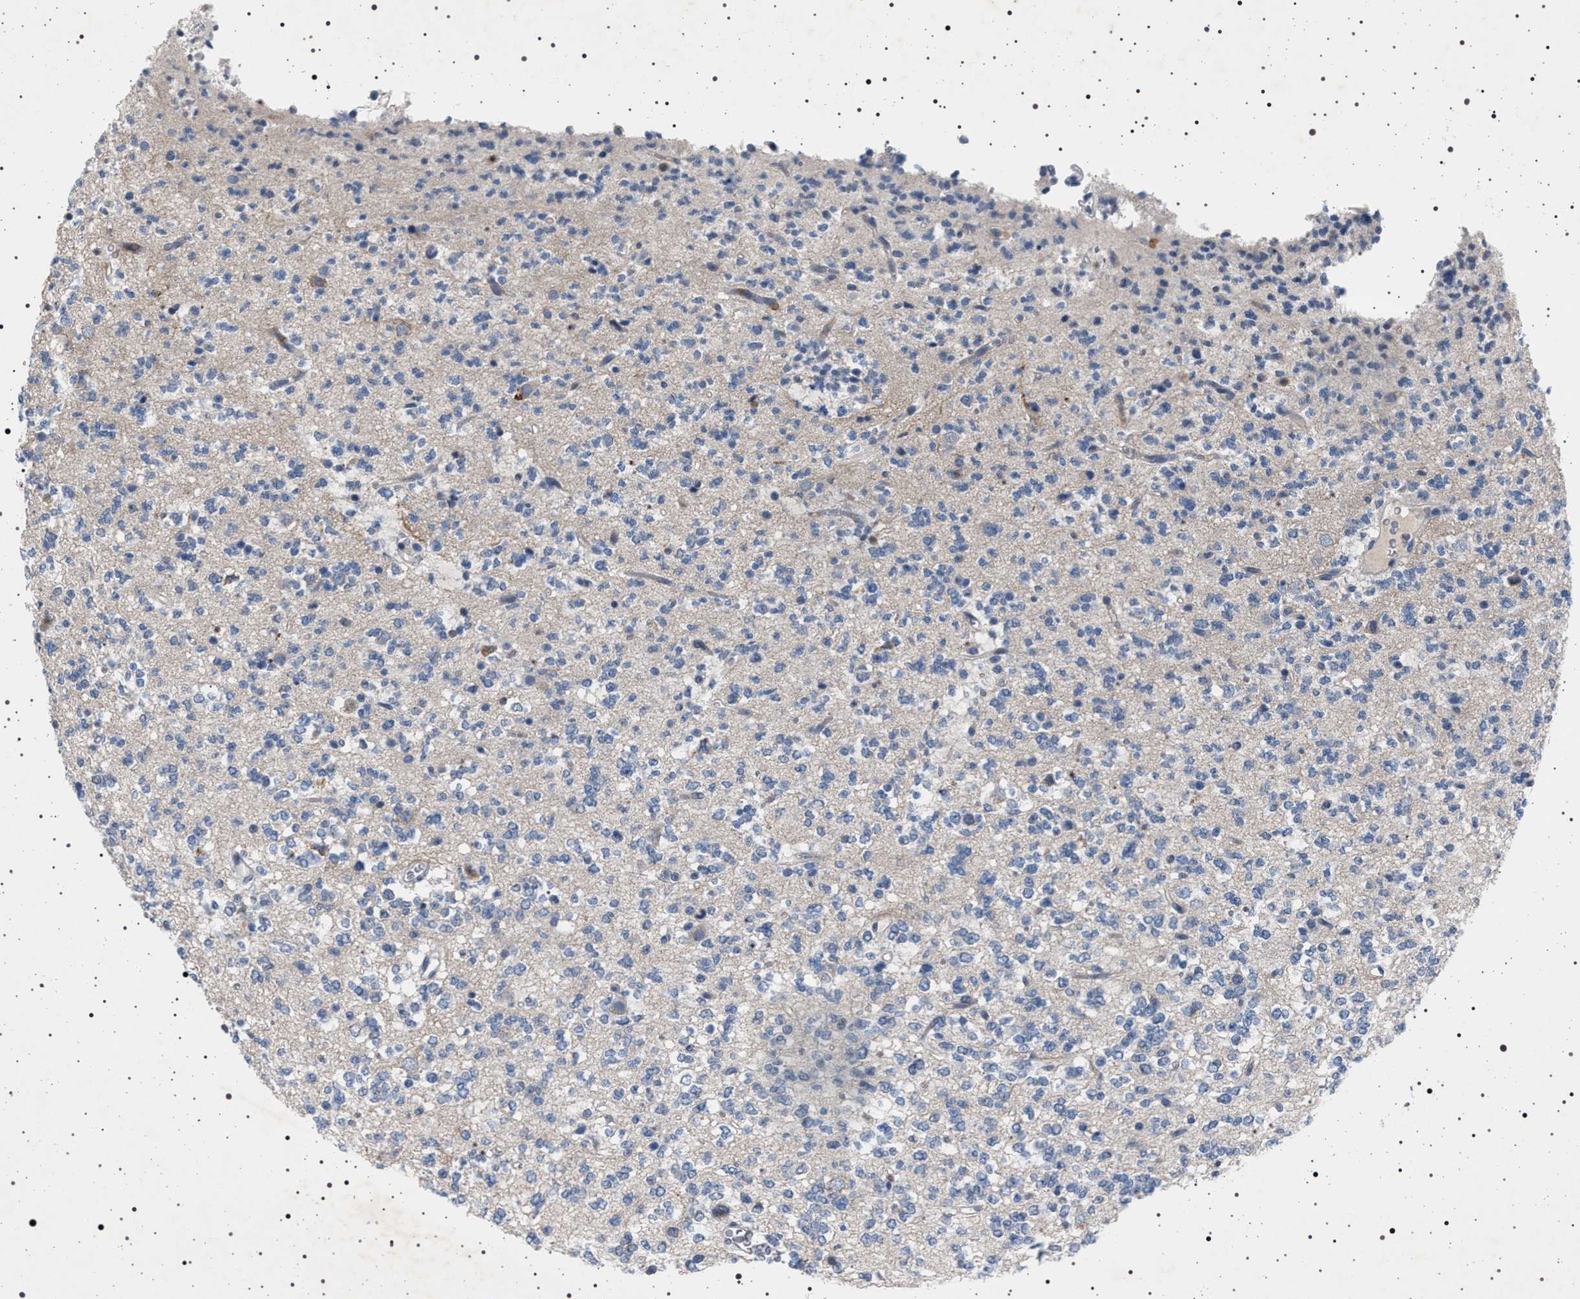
{"staining": {"intensity": "negative", "quantity": "none", "location": "none"}, "tissue": "glioma", "cell_type": "Tumor cells", "image_type": "cancer", "snomed": [{"axis": "morphology", "description": "Glioma, malignant, Low grade"}, {"axis": "topography", "description": "Brain"}], "caption": "Protein analysis of malignant glioma (low-grade) displays no significant positivity in tumor cells.", "gene": "NAT9", "patient": {"sex": "male", "age": 38}}